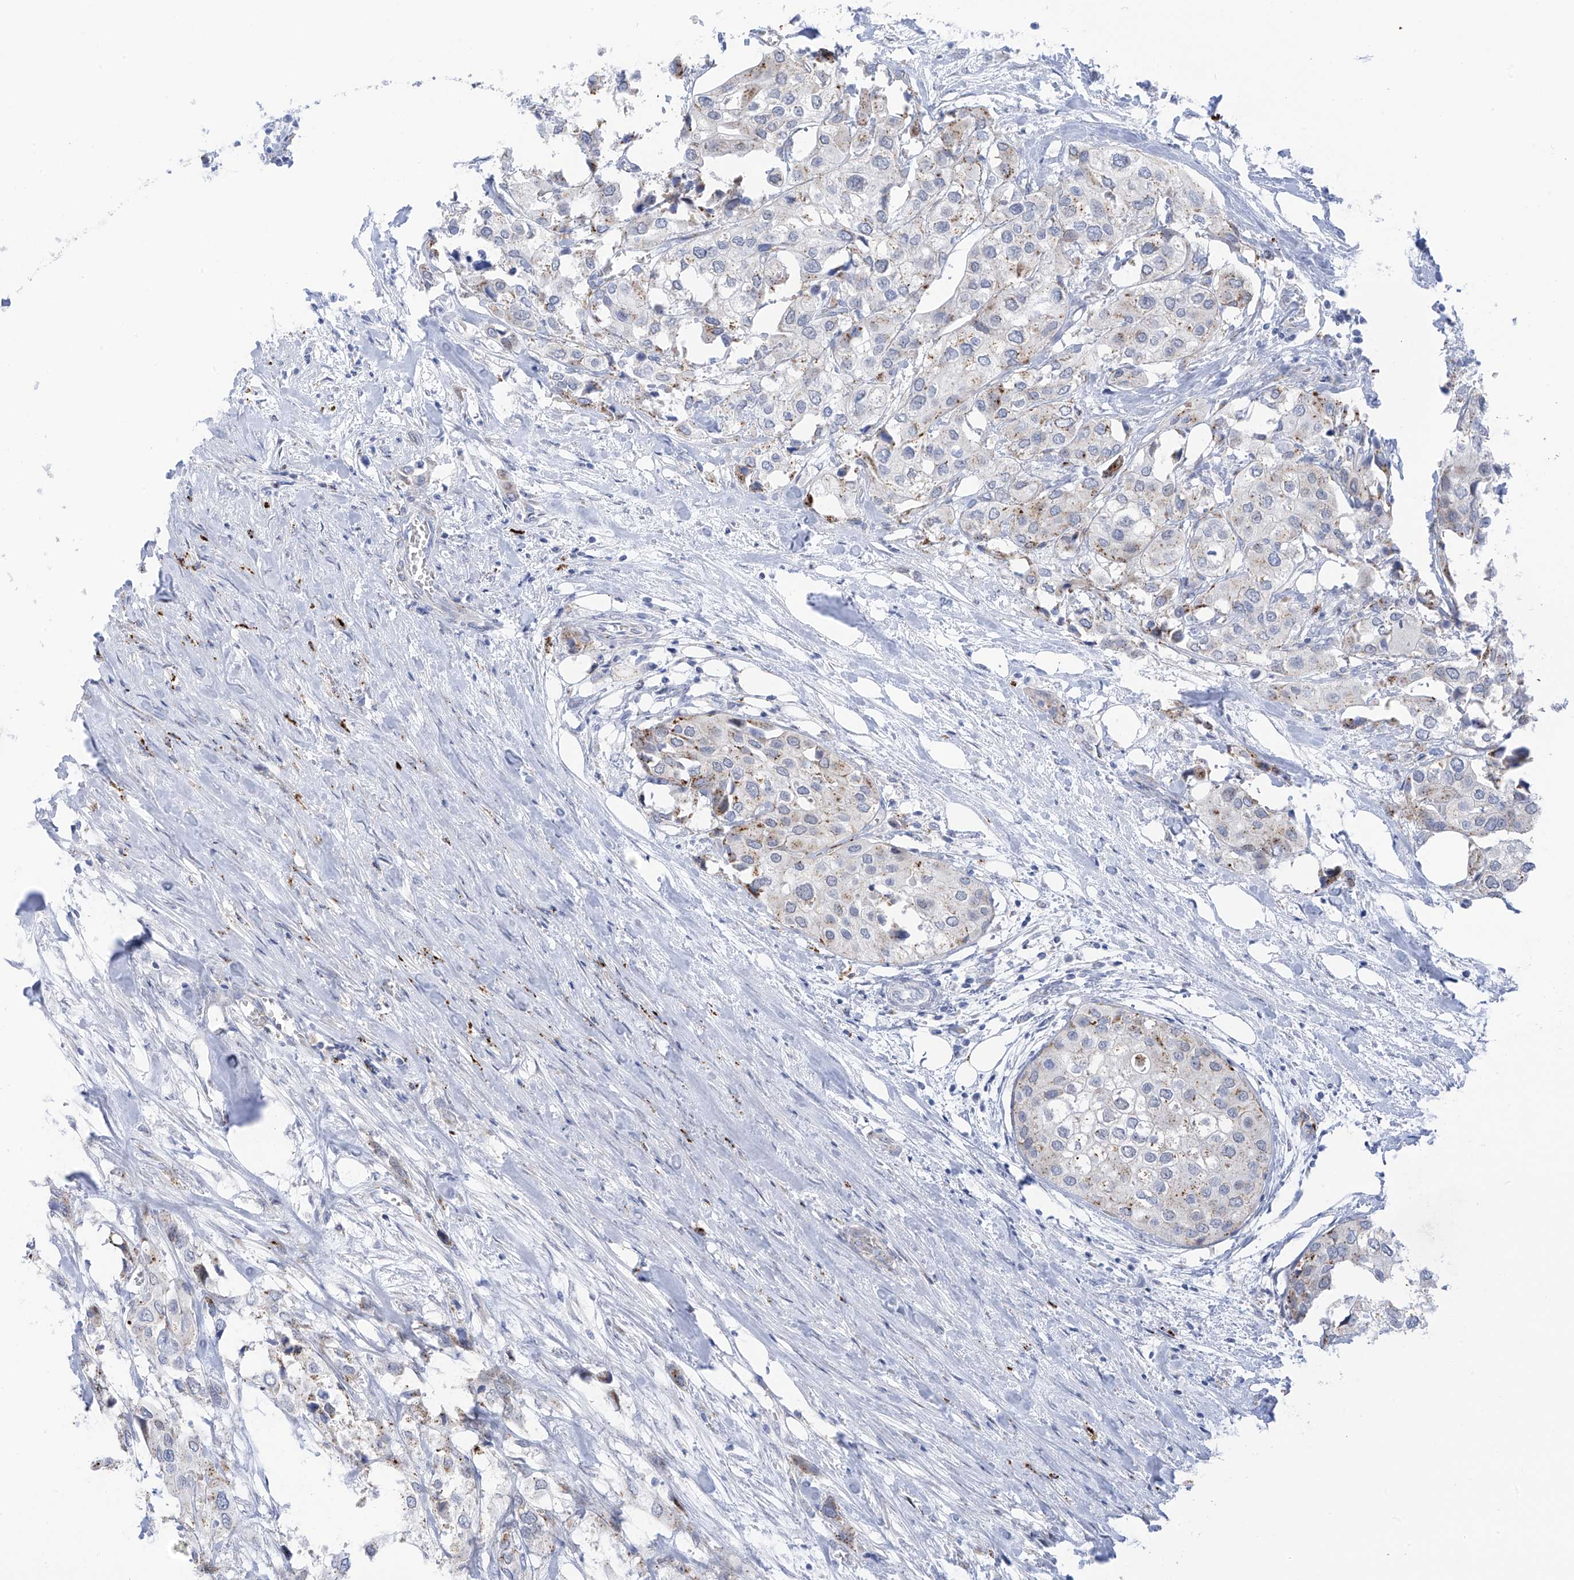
{"staining": {"intensity": "negative", "quantity": "none", "location": "none"}, "tissue": "urothelial cancer", "cell_type": "Tumor cells", "image_type": "cancer", "snomed": [{"axis": "morphology", "description": "Urothelial carcinoma, High grade"}, {"axis": "topography", "description": "Urinary bladder"}], "caption": "Tumor cells are negative for brown protein staining in urothelial cancer.", "gene": "PSPH", "patient": {"sex": "male", "age": 64}}